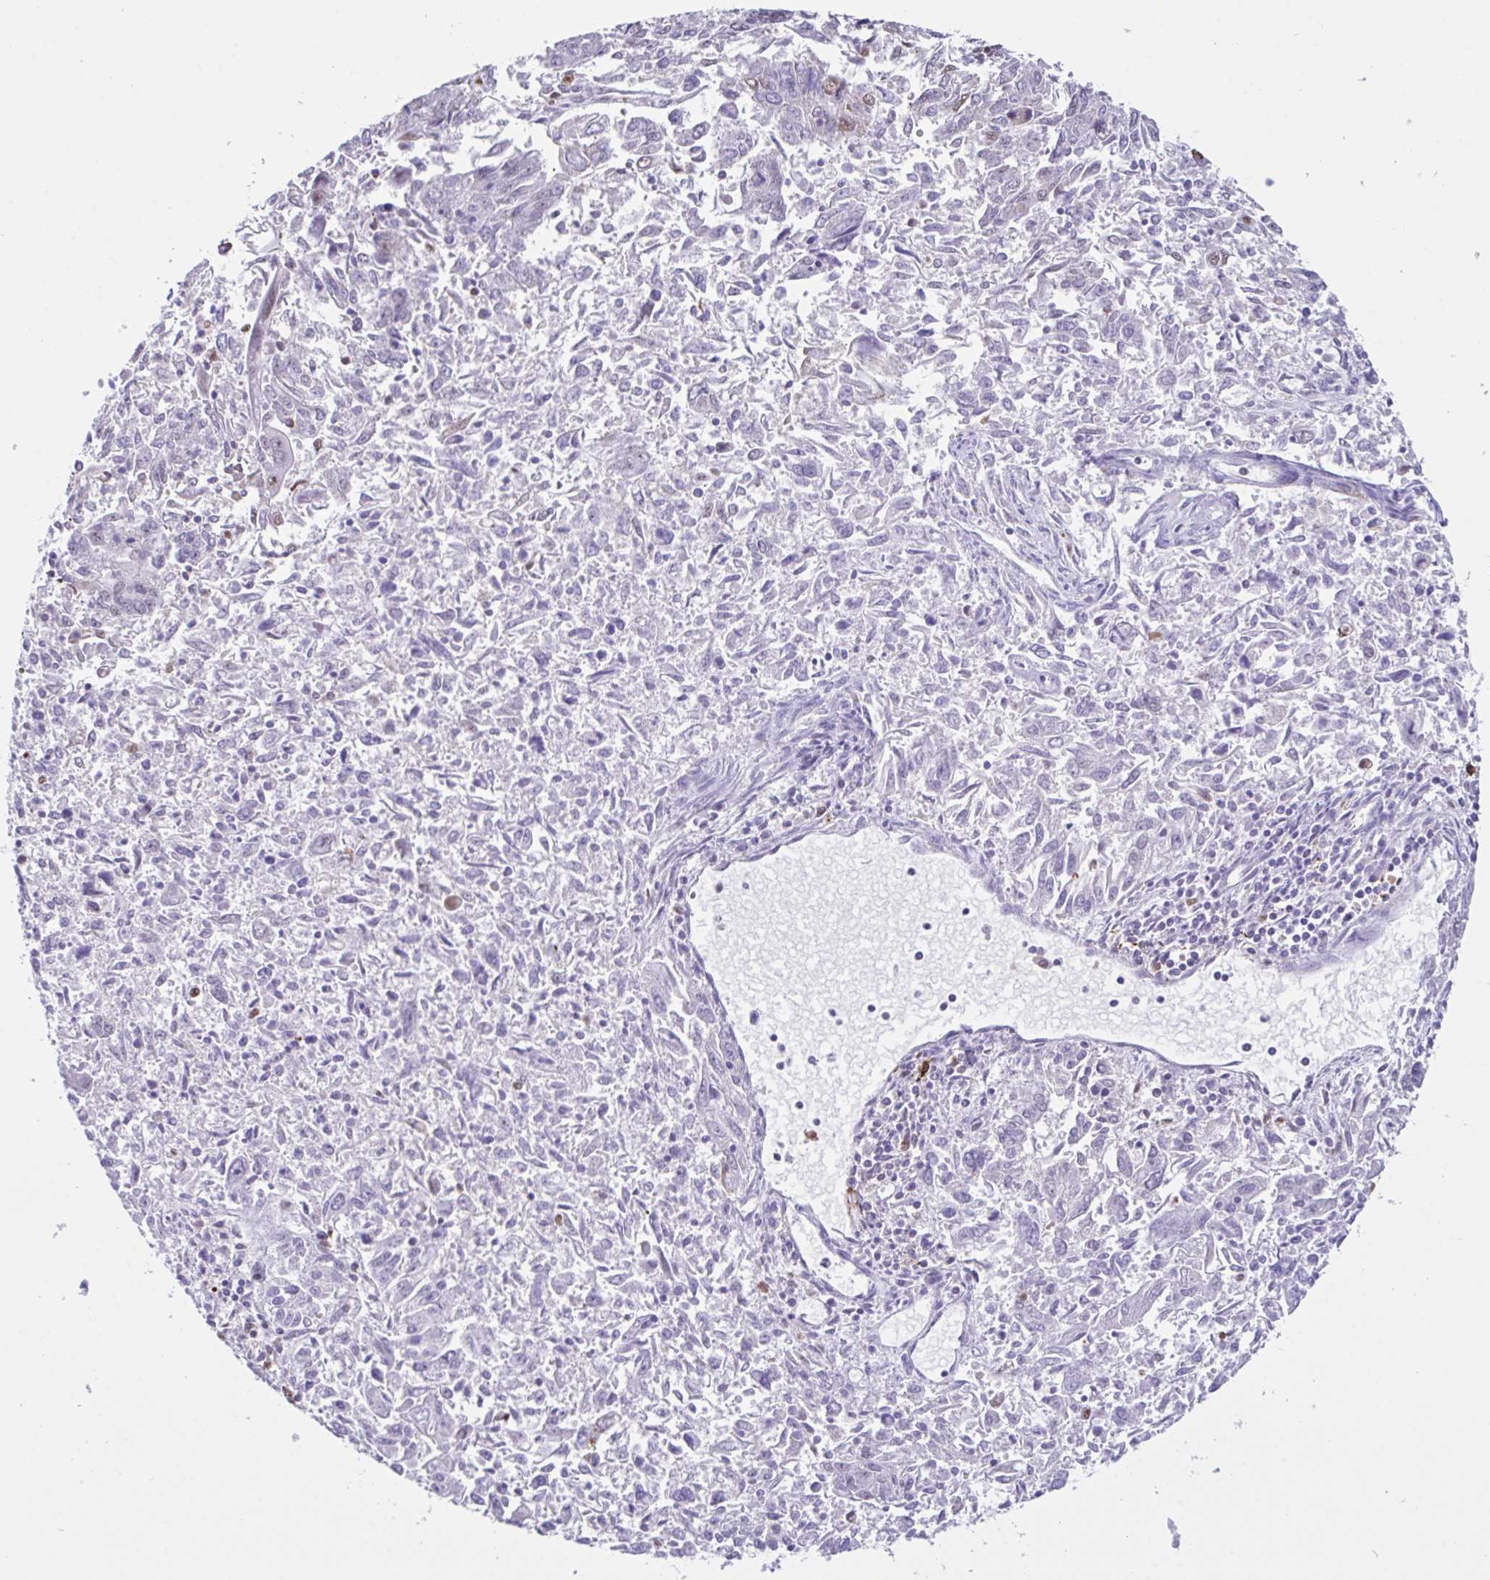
{"staining": {"intensity": "negative", "quantity": "none", "location": "none"}, "tissue": "endometrial cancer", "cell_type": "Tumor cells", "image_type": "cancer", "snomed": [{"axis": "morphology", "description": "Adenocarcinoma, NOS"}, {"axis": "topography", "description": "Endometrium"}], "caption": "Immunohistochemical staining of human endometrial cancer (adenocarcinoma) reveals no significant expression in tumor cells.", "gene": "BTBD10", "patient": {"sex": "female", "age": 42}}